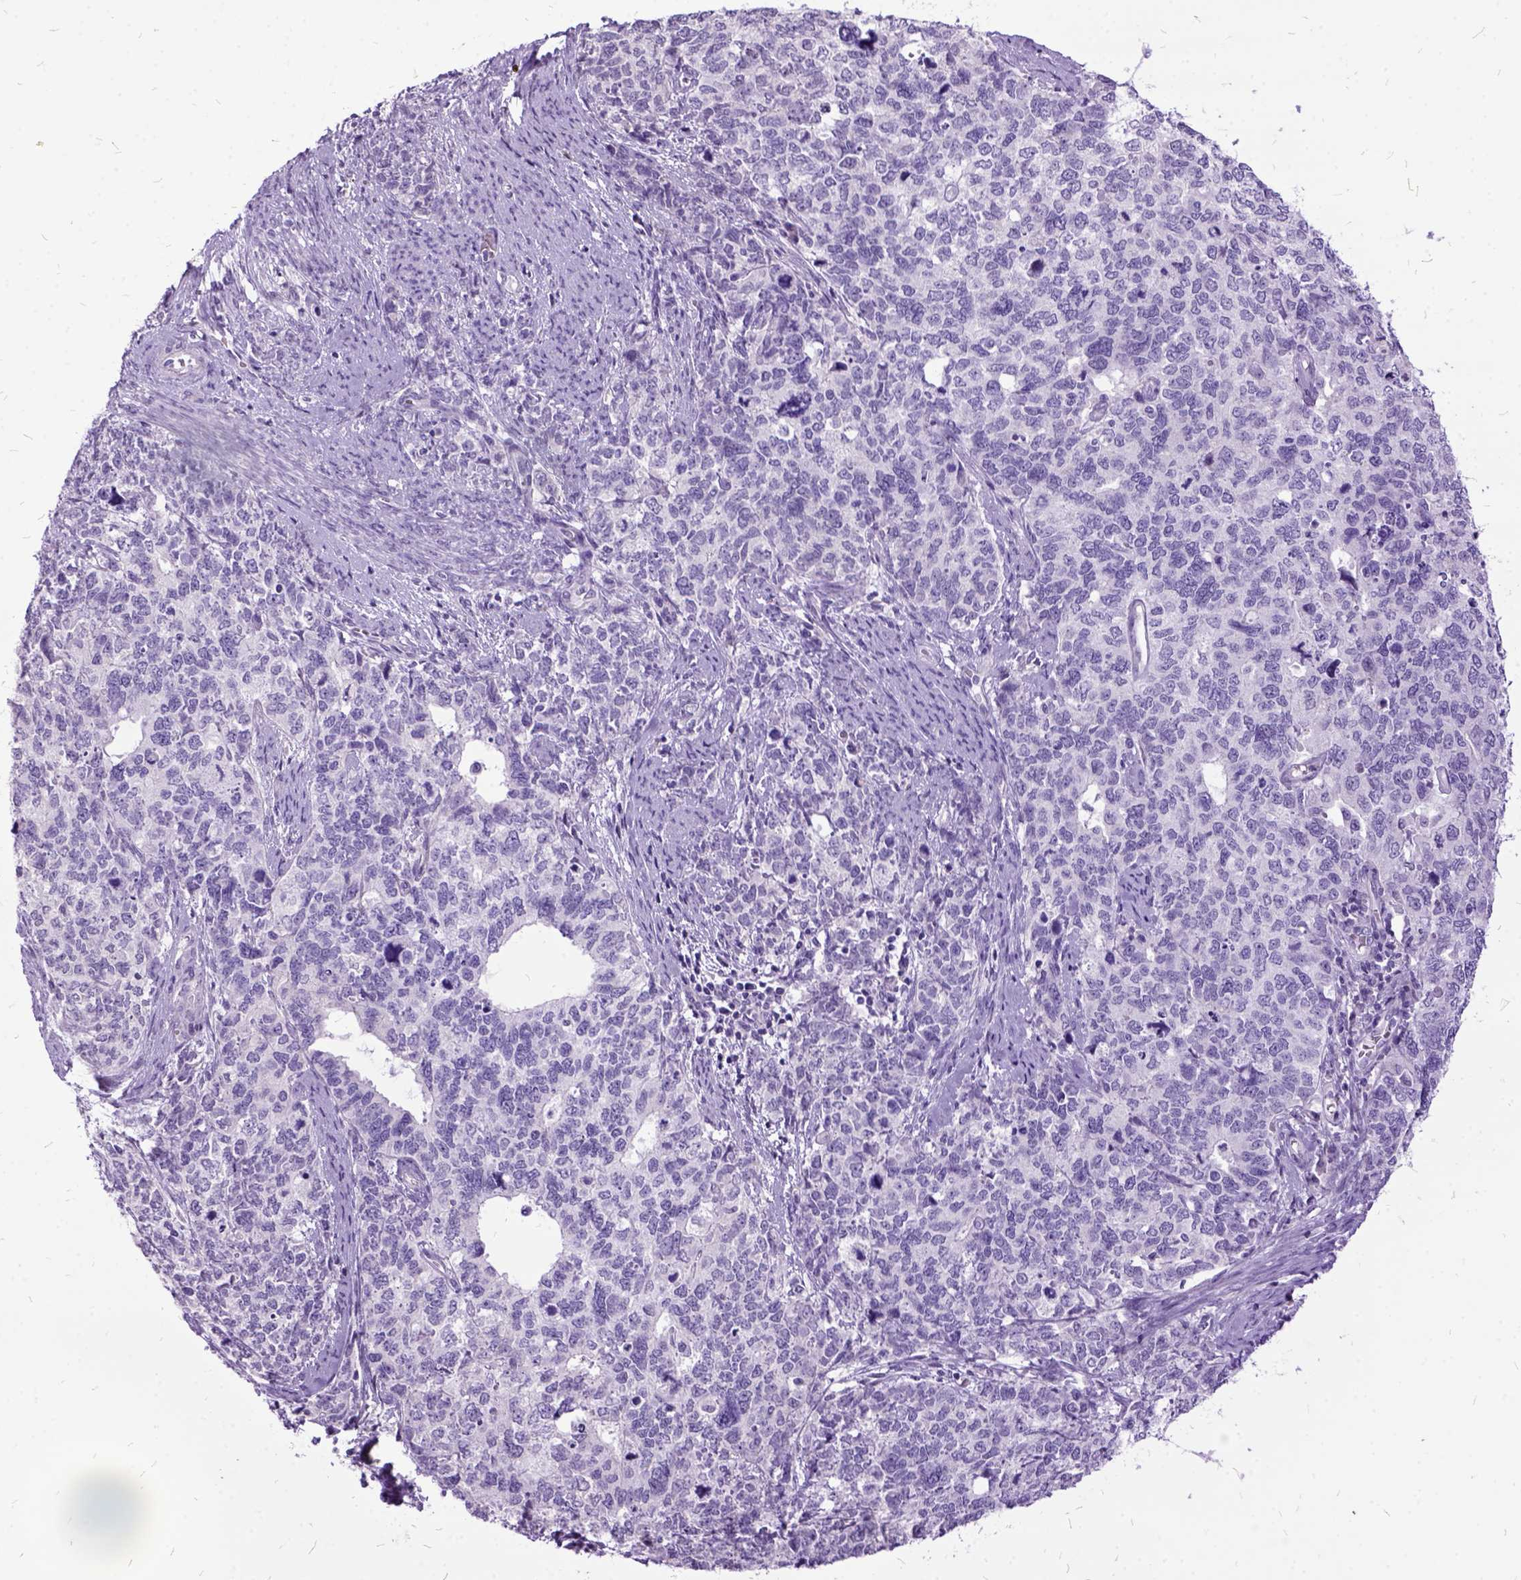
{"staining": {"intensity": "negative", "quantity": "none", "location": "none"}, "tissue": "cervical cancer", "cell_type": "Tumor cells", "image_type": "cancer", "snomed": [{"axis": "morphology", "description": "Squamous cell carcinoma, NOS"}, {"axis": "topography", "description": "Cervix"}], "caption": "High magnification brightfield microscopy of squamous cell carcinoma (cervical) stained with DAB (3,3'-diaminobenzidine) (brown) and counterstained with hematoxylin (blue): tumor cells show no significant staining.", "gene": "MME", "patient": {"sex": "female", "age": 63}}